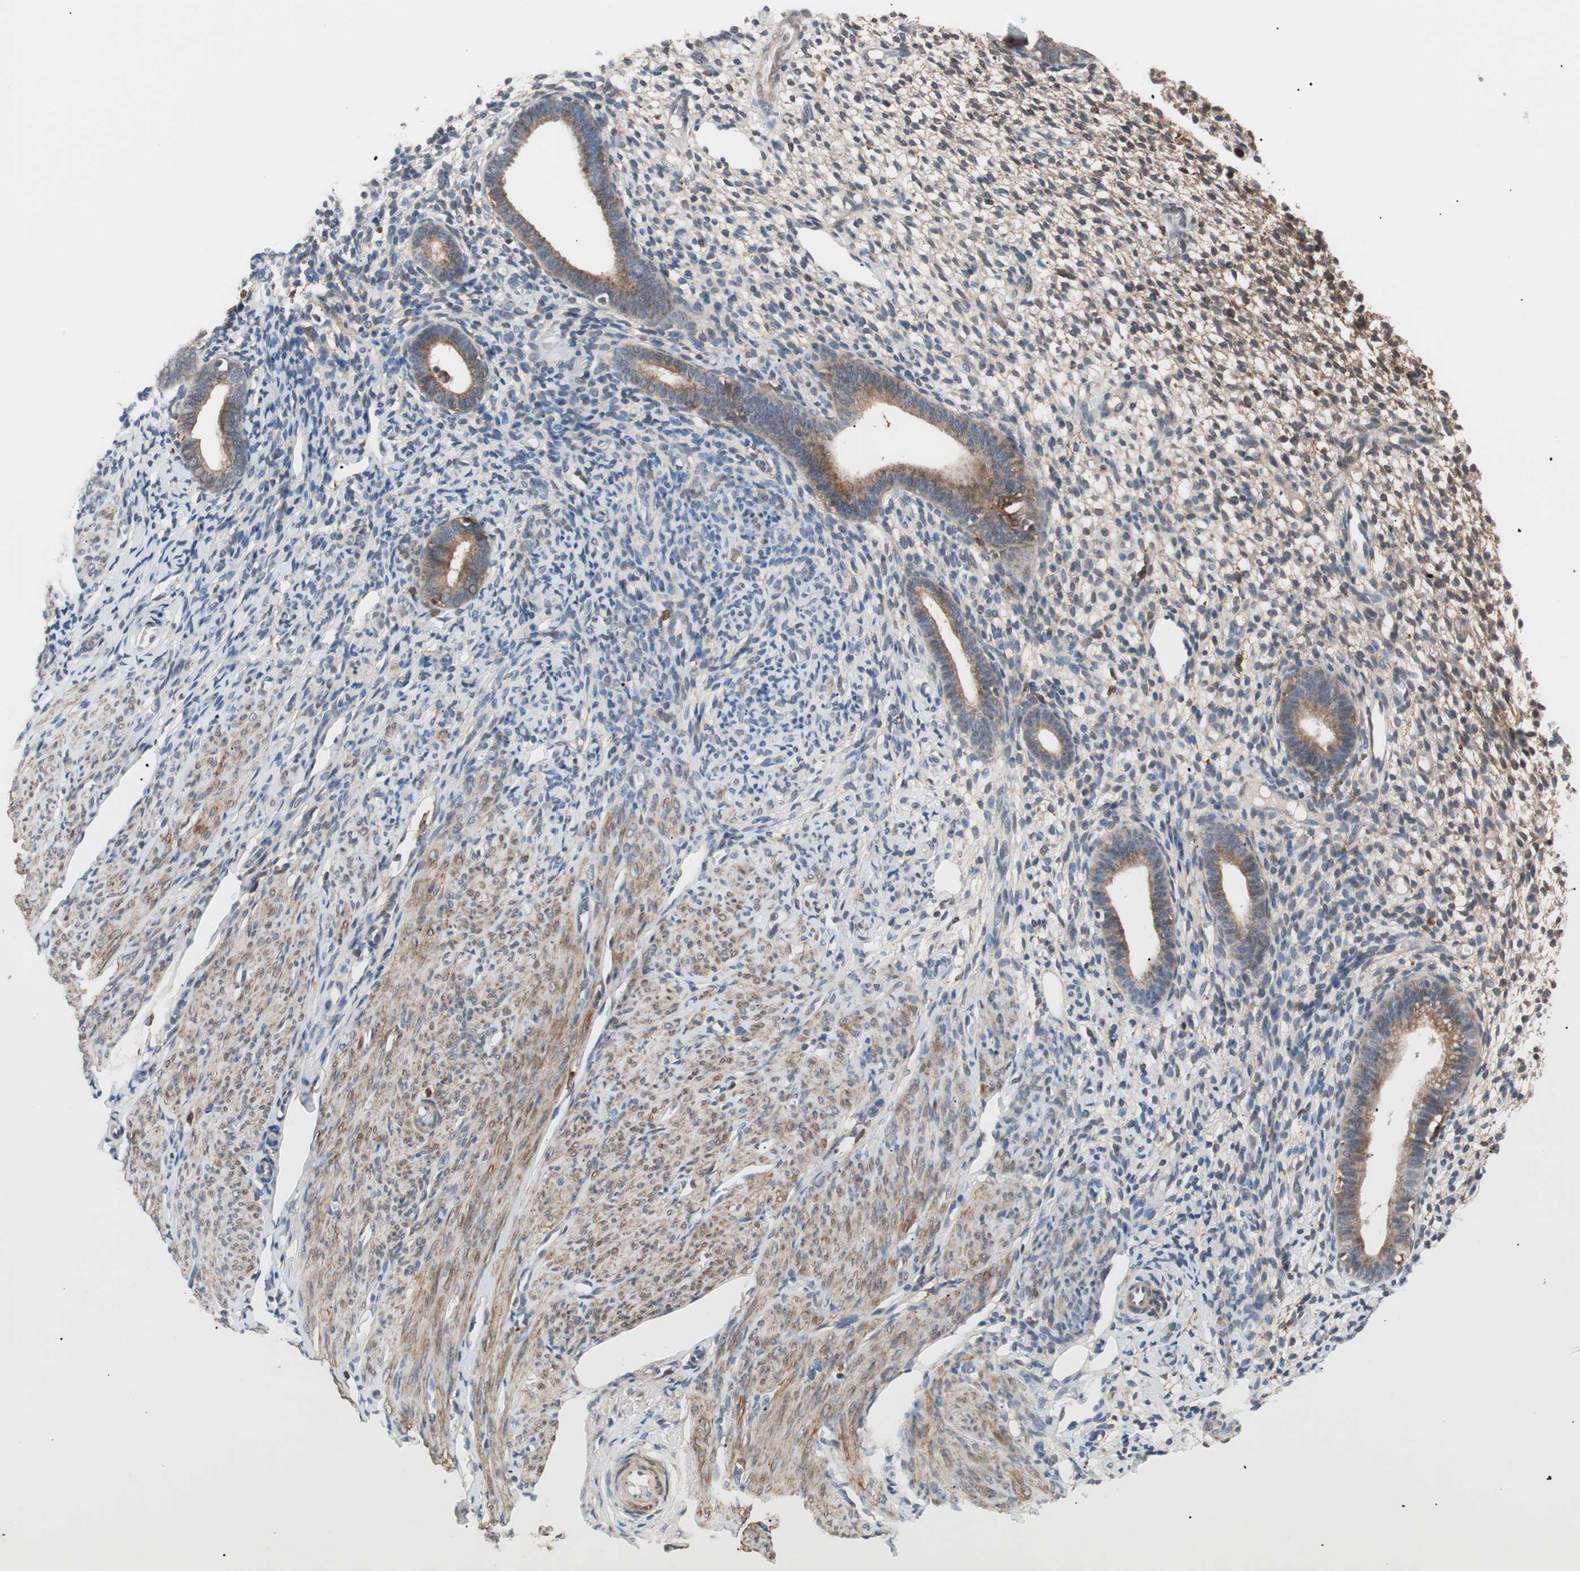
{"staining": {"intensity": "moderate", "quantity": "25%-75%", "location": "cytoplasmic/membranous"}, "tissue": "endometrium", "cell_type": "Cells in endometrial stroma", "image_type": "normal", "snomed": [{"axis": "morphology", "description": "Normal tissue, NOS"}, {"axis": "topography", "description": "Endometrium"}], "caption": "Immunohistochemistry (IHC) (DAB) staining of unremarkable endometrium demonstrates moderate cytoplasmic/membranous protein expression in about 25%-75% of cells in endometrial stroma.", "gene": "LITAF", "patient": {"sex": "female", "age": 61}}